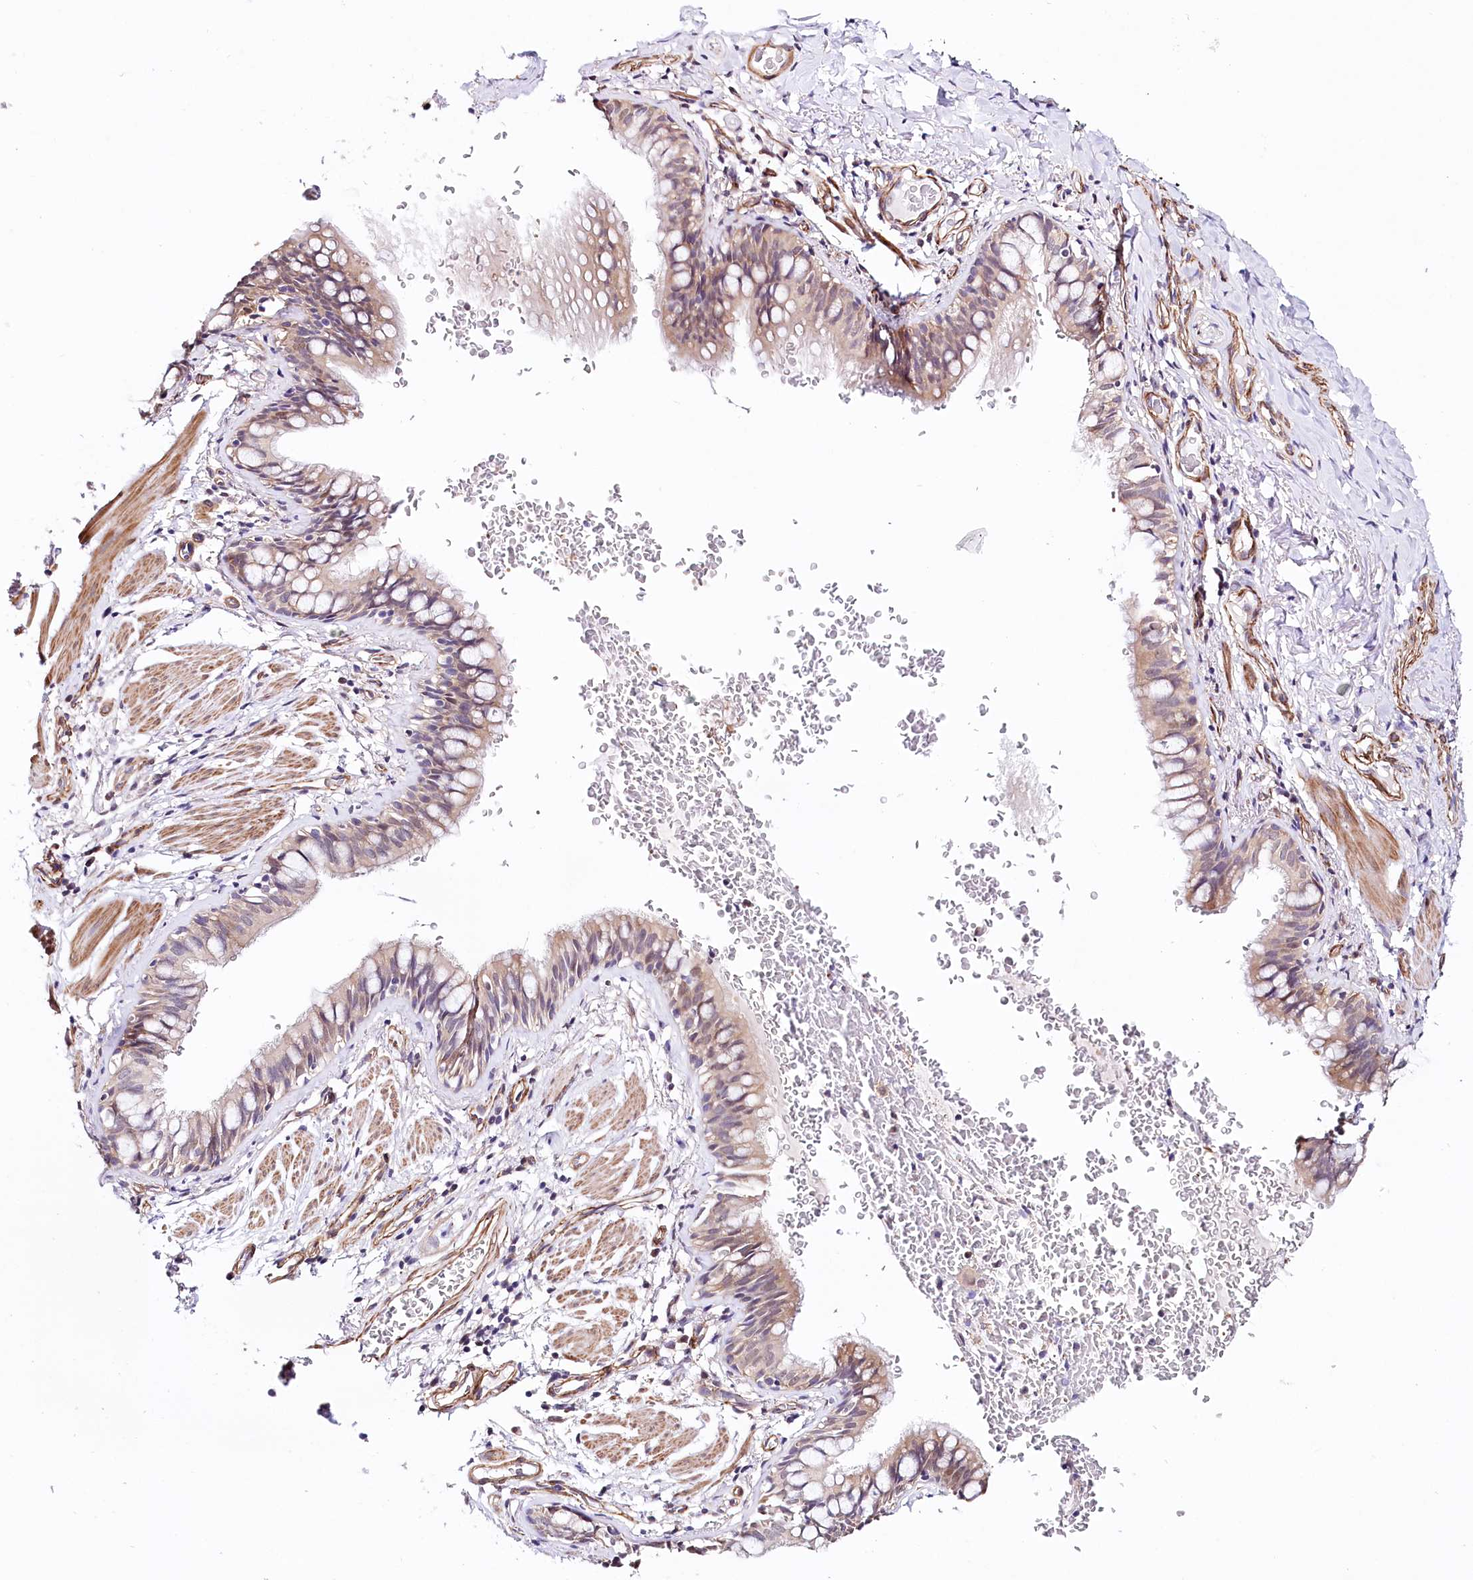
{"staining": {"intensity": "weak", "quantity": "25%-75%", "location": "cytoplasmic/membranous,nuclear"}, "tissue": "bronchus", "cell_type": "Respiratory epithelial cells", "image_type": "normal", "snomed": [{"axis": "morphology", "description": "Normal tissue, NOS"}, {"axis": "topography", "description": "Cartilage tissue"}, {"axis": "topography", "description": "Bronchus"}], "caption": "Human bronchus stained with a brown dye displays weak cytoplasmic/membranous,nuclear positive expression in approximately 25%-75% of respiratory epithelial cells.", "gene": "PPP2R5B", "patient": {"sex": "female", "age": 36}}